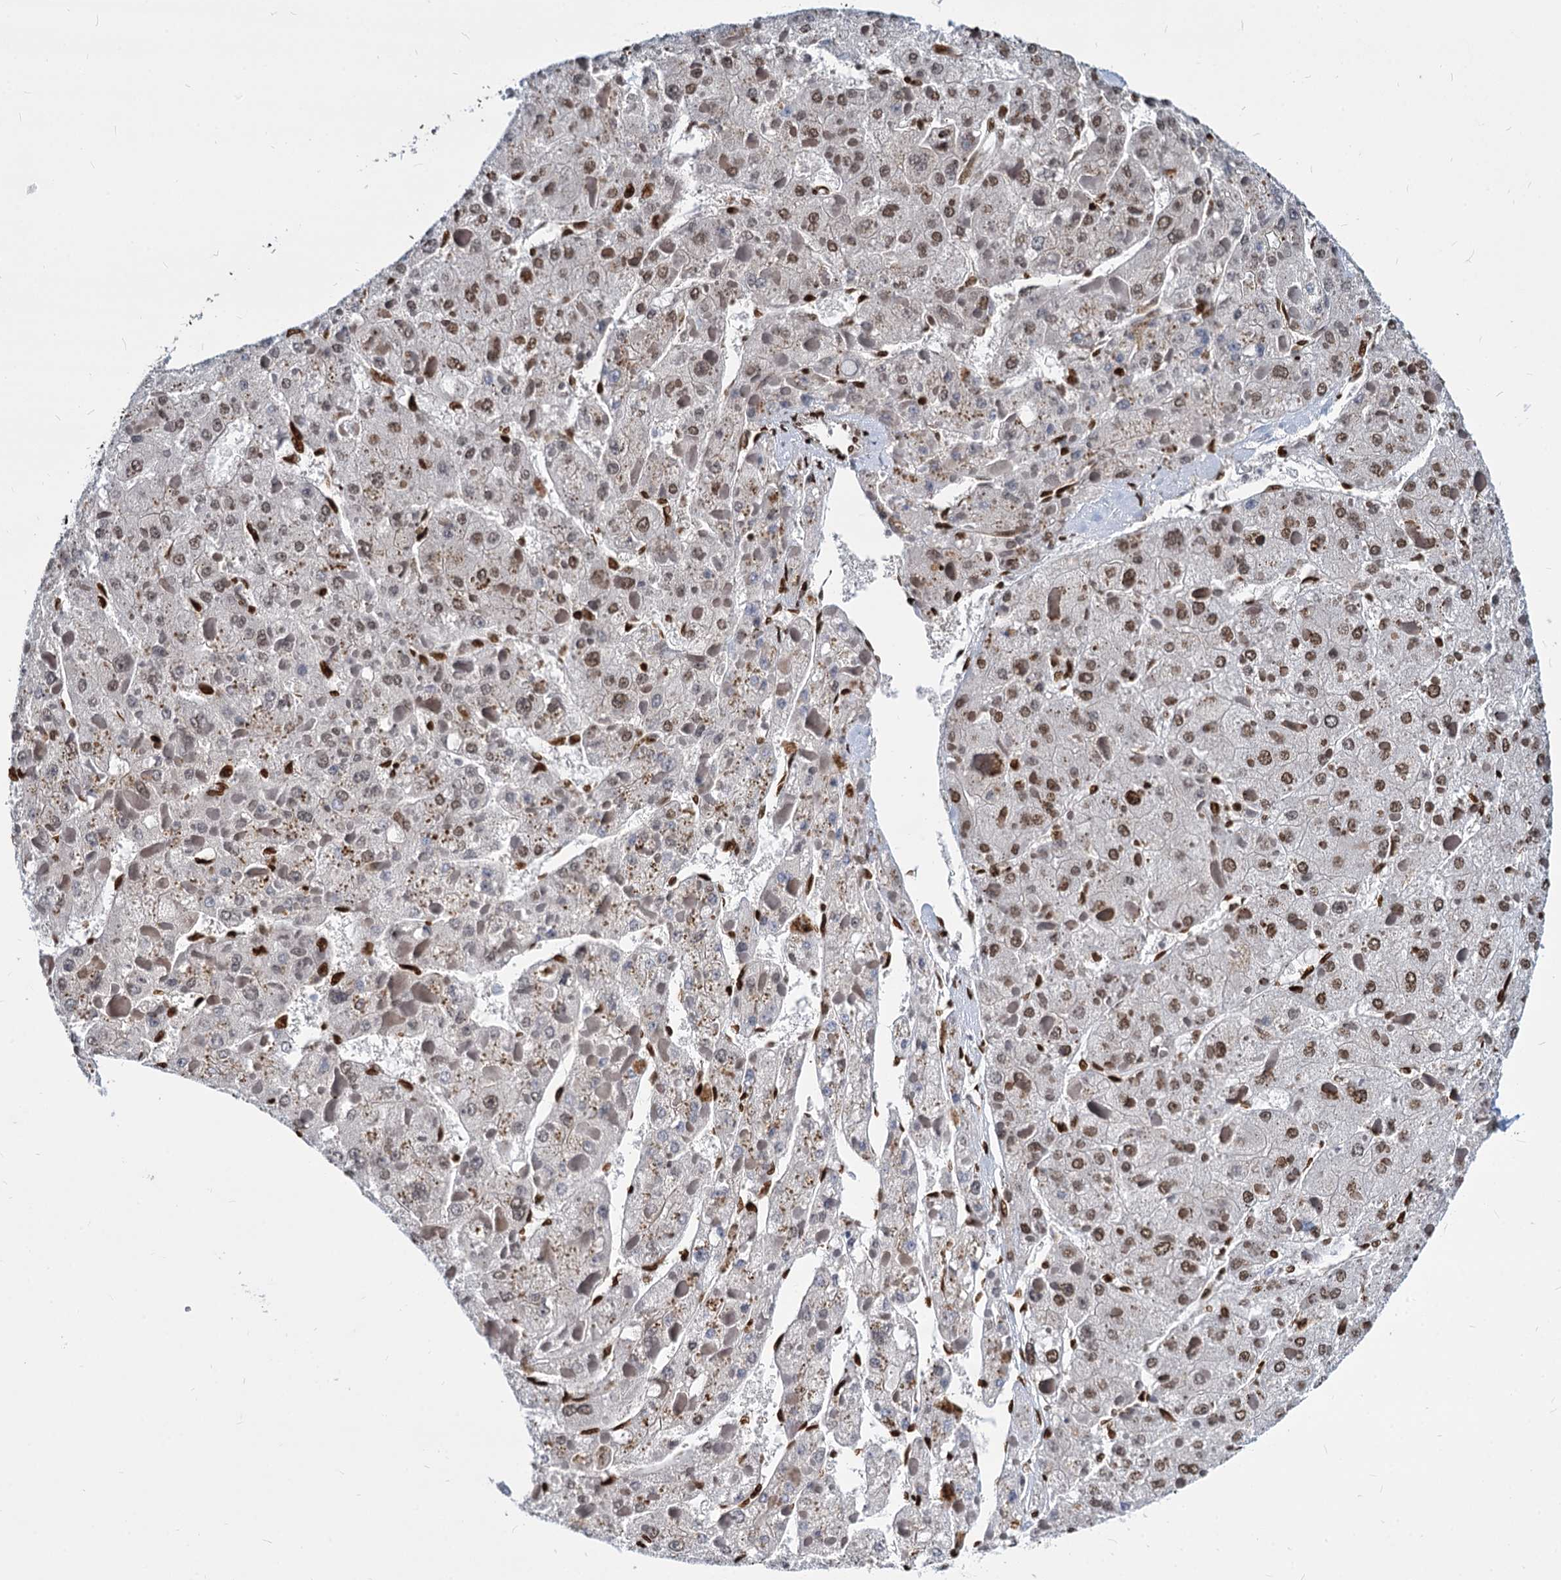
{"staining": {"intensity": "moderate", "quantity": ">75%", "location": "nuclear"}, "tissue": "liver cancer", "cell_type": "Tumor cells", "image_type": "cancer", "snomed": [{"axis": "morphology", "description": "Carcinoma, Hepatocellular, NOS"}, {"axis": "topography", "description": "Liver"}], "caption": "Immunohistochemical staining of human liver cancer (hepatocellular carcinoma) demonstrates moderate nuclear protein staining in approximately >75% of tumor cells.", "gene": "MECP2", "patient": {"sex": "female", "age": 73}}